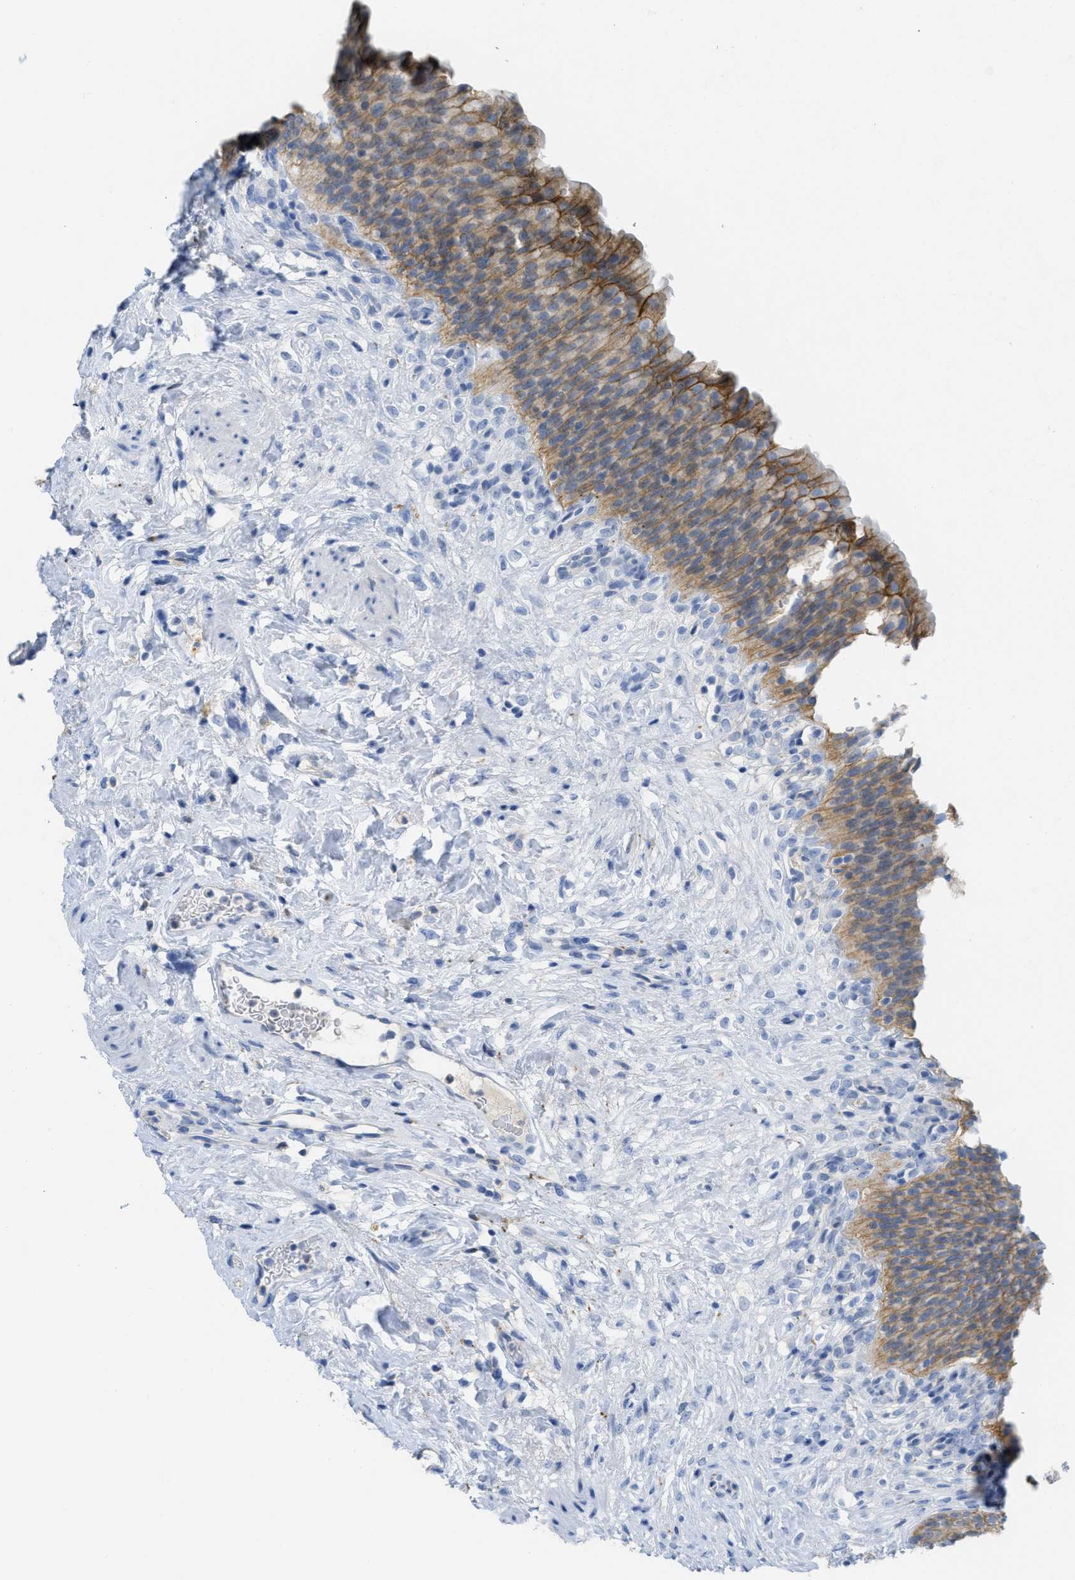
{"staining": {"intensity": "moderate", "quantity": ">75%", "location": "cytoplasmic/membranous"}, "tissue": "urinary bladder", "cell_type": "Urothelial cells", "image_type": "normal", "snomed": [{"axis": "morphology", "description": "Normal tissue, NOS"}, {"axis": "topography", "description": "Urinary bladder"}], "caption": "Immunohistochemical staining of normal human urinary bladder displays >75% levels of moderate cytoplasmic/membranous protein positivity in about >75% of urothelial cells. The staining was performed using DAB (3,3'-diaminobenzidine), with brown indicating positive protein expression. Nuclei are stained blue with hematoxylin.", "gene": "CNNM4", "patient": {"sex": "female", "age": 79}}